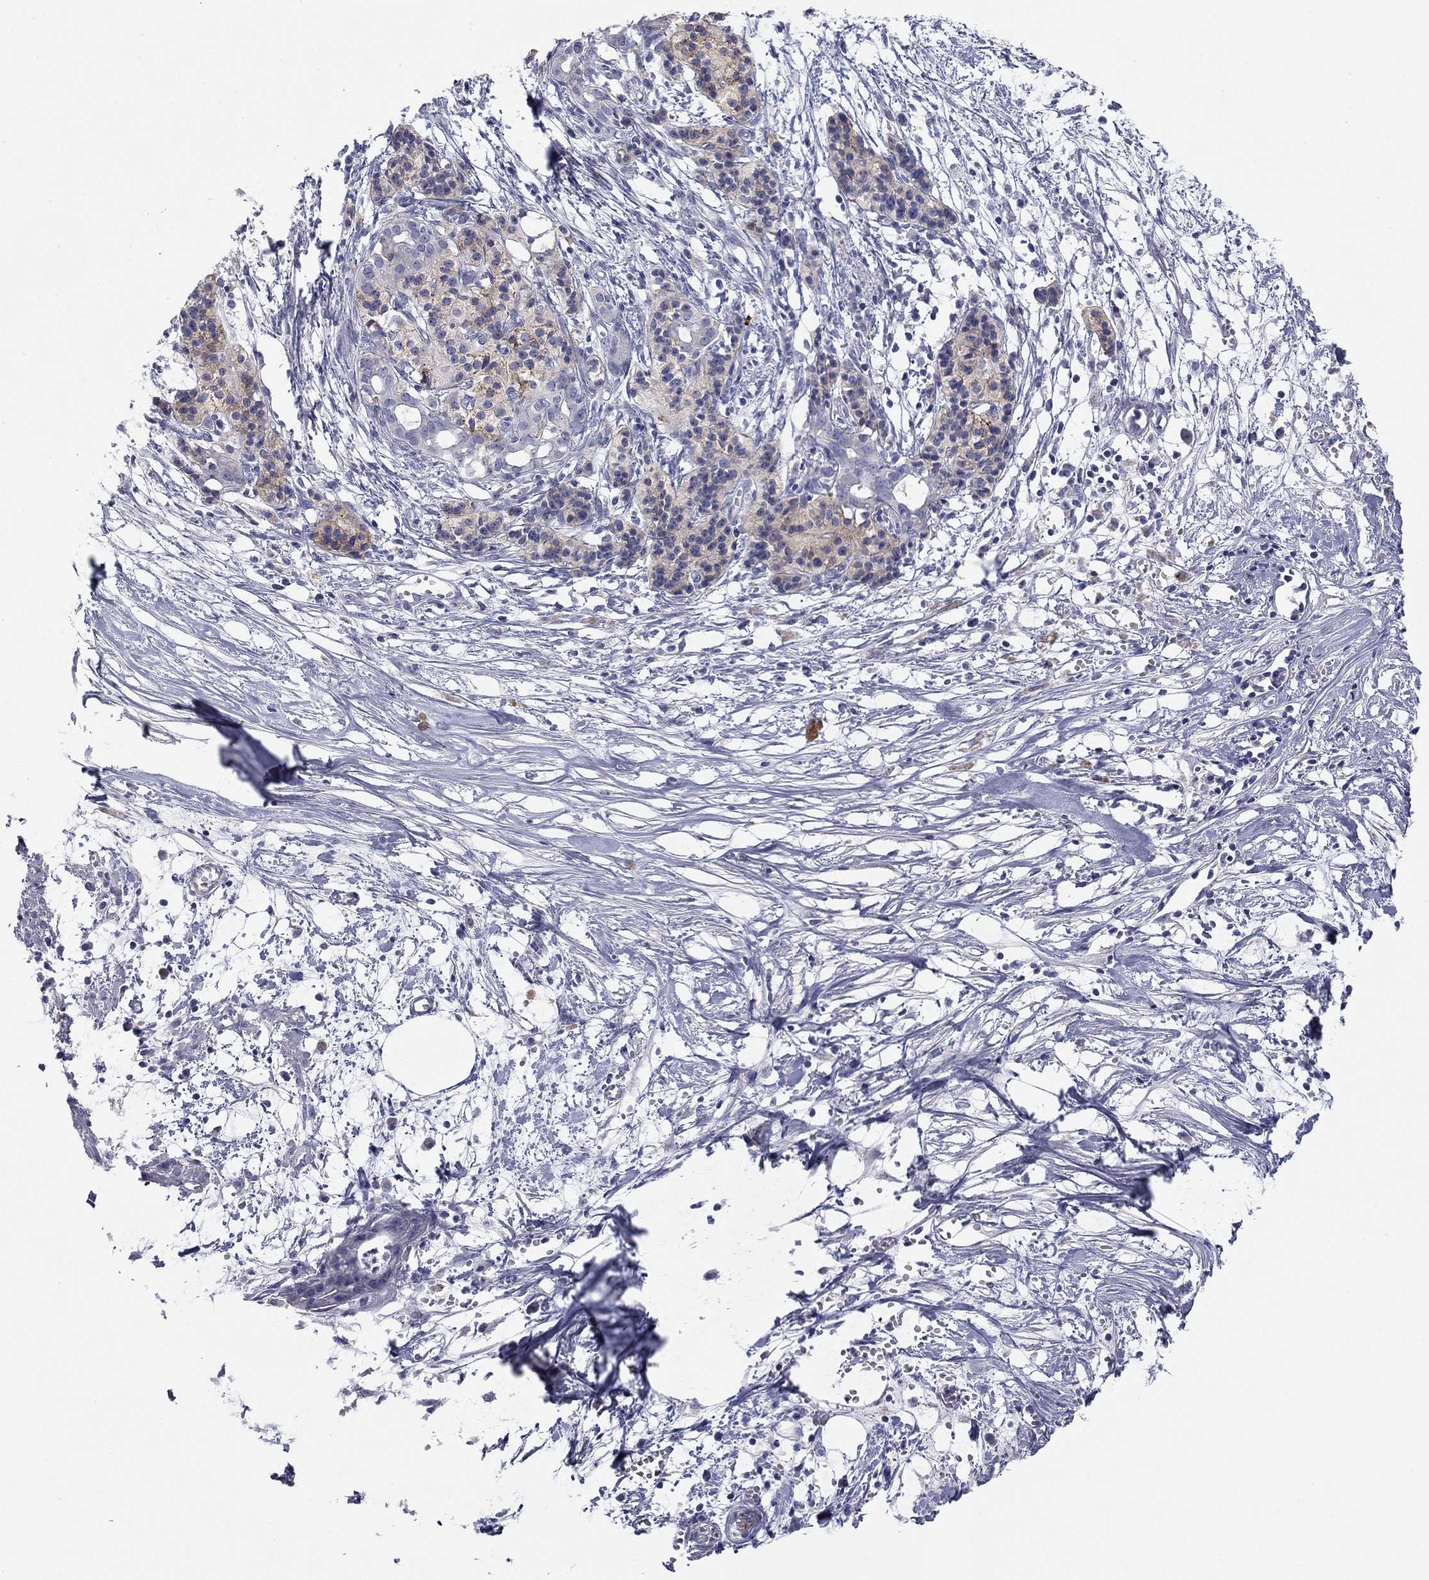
{"staining": {"intensity": "strong", "quantity": "<25%", "location": "cytoplasmic/membranous"}, "tissue": "pancreatic cancer", "cell_type": "Tumor cells", "image_type": "cancer", "snomed": [{"axis": "morphology", "description": "Normal tissue, NOS"}, {"axis": "morphology", "description": "Adenocarcinoma, NOS"}, {"axis": "topography", "description": "Pancreas"}], "caption": "Human pancreatic cancer stained with a protein marker demonstrates strong staining in tumor cells.", "gene": "SEPTIN3", "patient": {"sex": "female", "age": 58}}